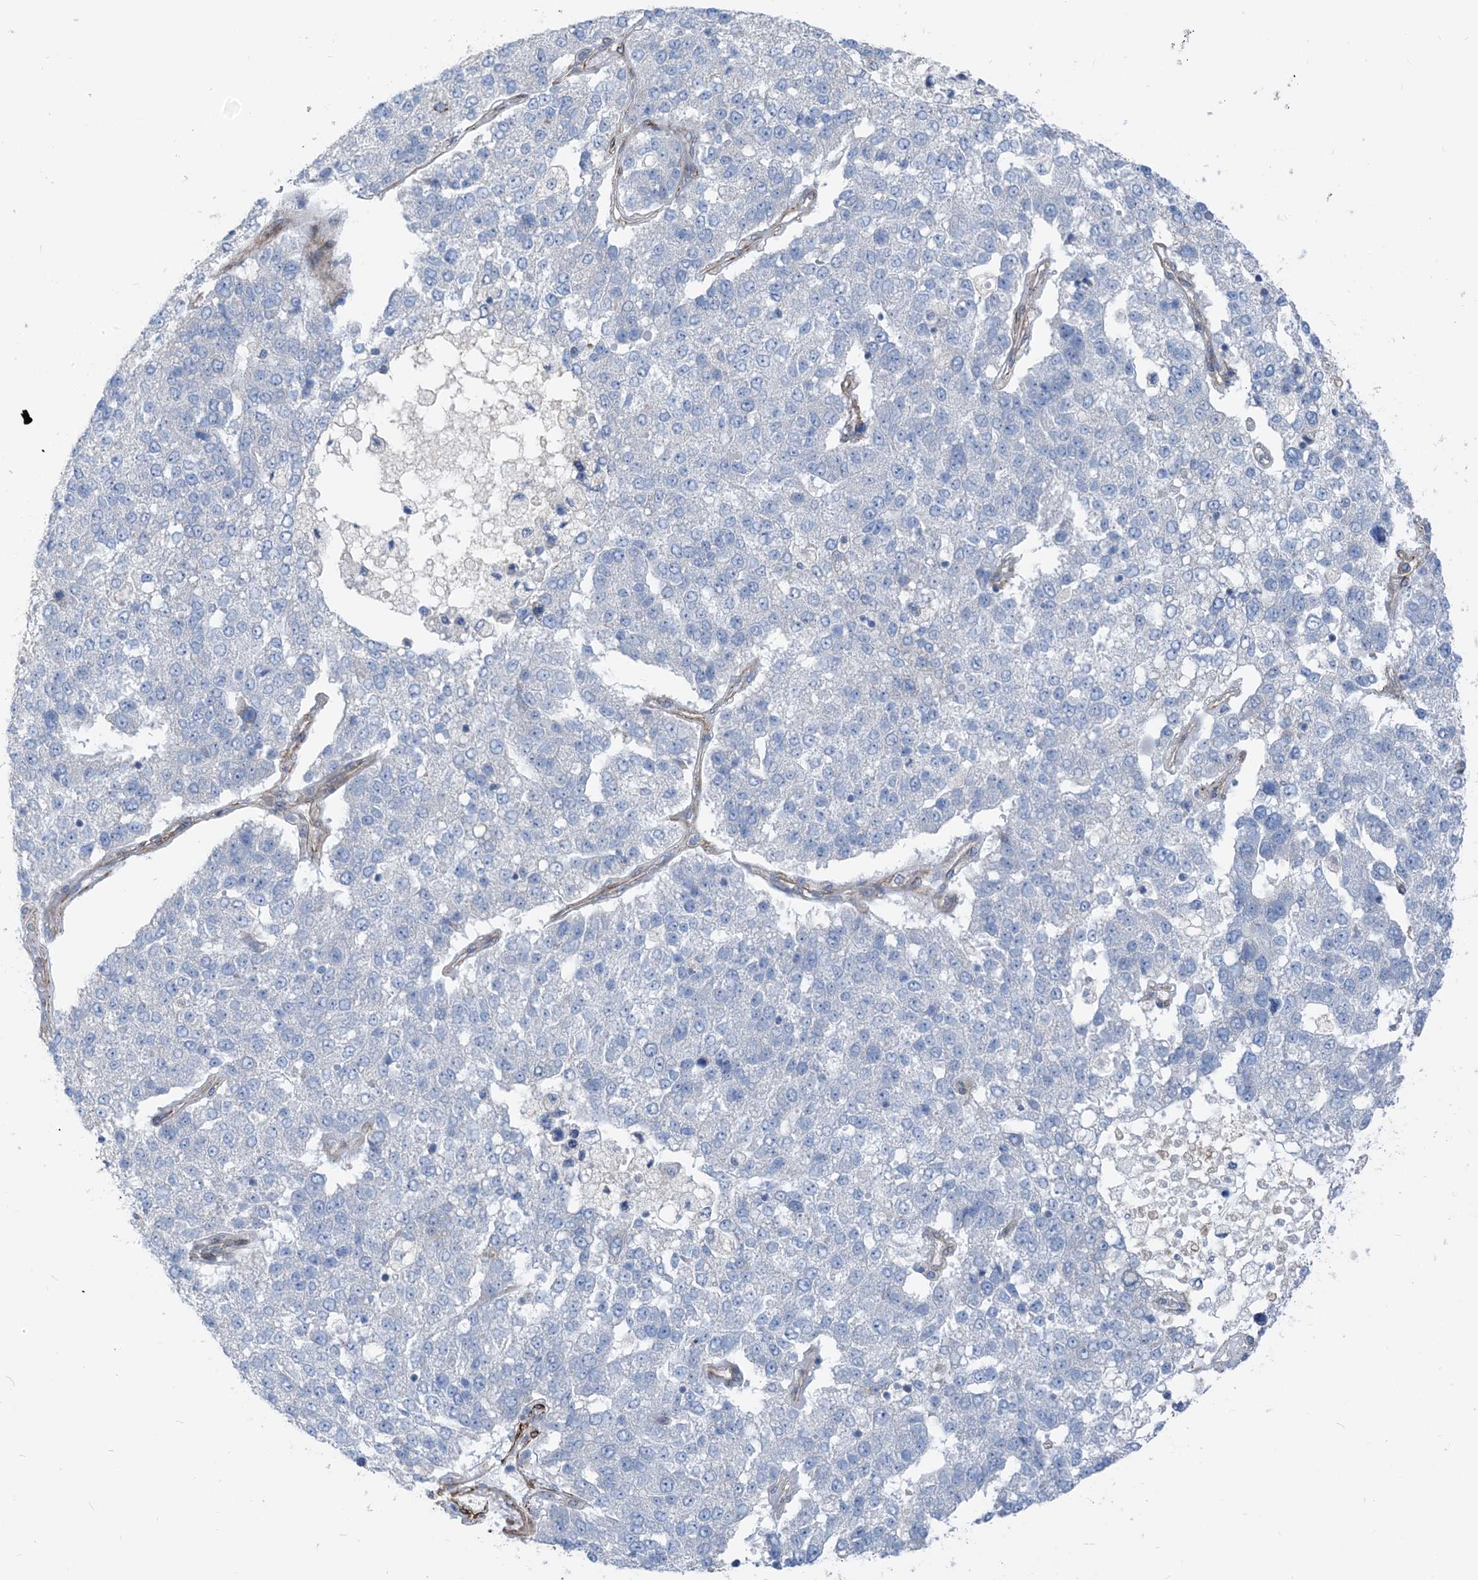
{"staining": {"intensity": "negative", "quantity": "none", "location": "none"}, "tissue": "pancreatic cancer", "cell_type": "Tumor cells", "image_type": "cancer", "snomed": [{"axis": "morphology", "description": "Adenocarcinoma, NOS"}, {"axis": "topography", "description": "Pancreas"}], "caption": "Immunohistochemistry image of human pancreatic cancer (adenocarcinoma) stained for a protein (brown), which demonstrates no staining in tumor cells.", "gene": "PLEKHA3", "patient": {"sex": "female", "age": 61}}